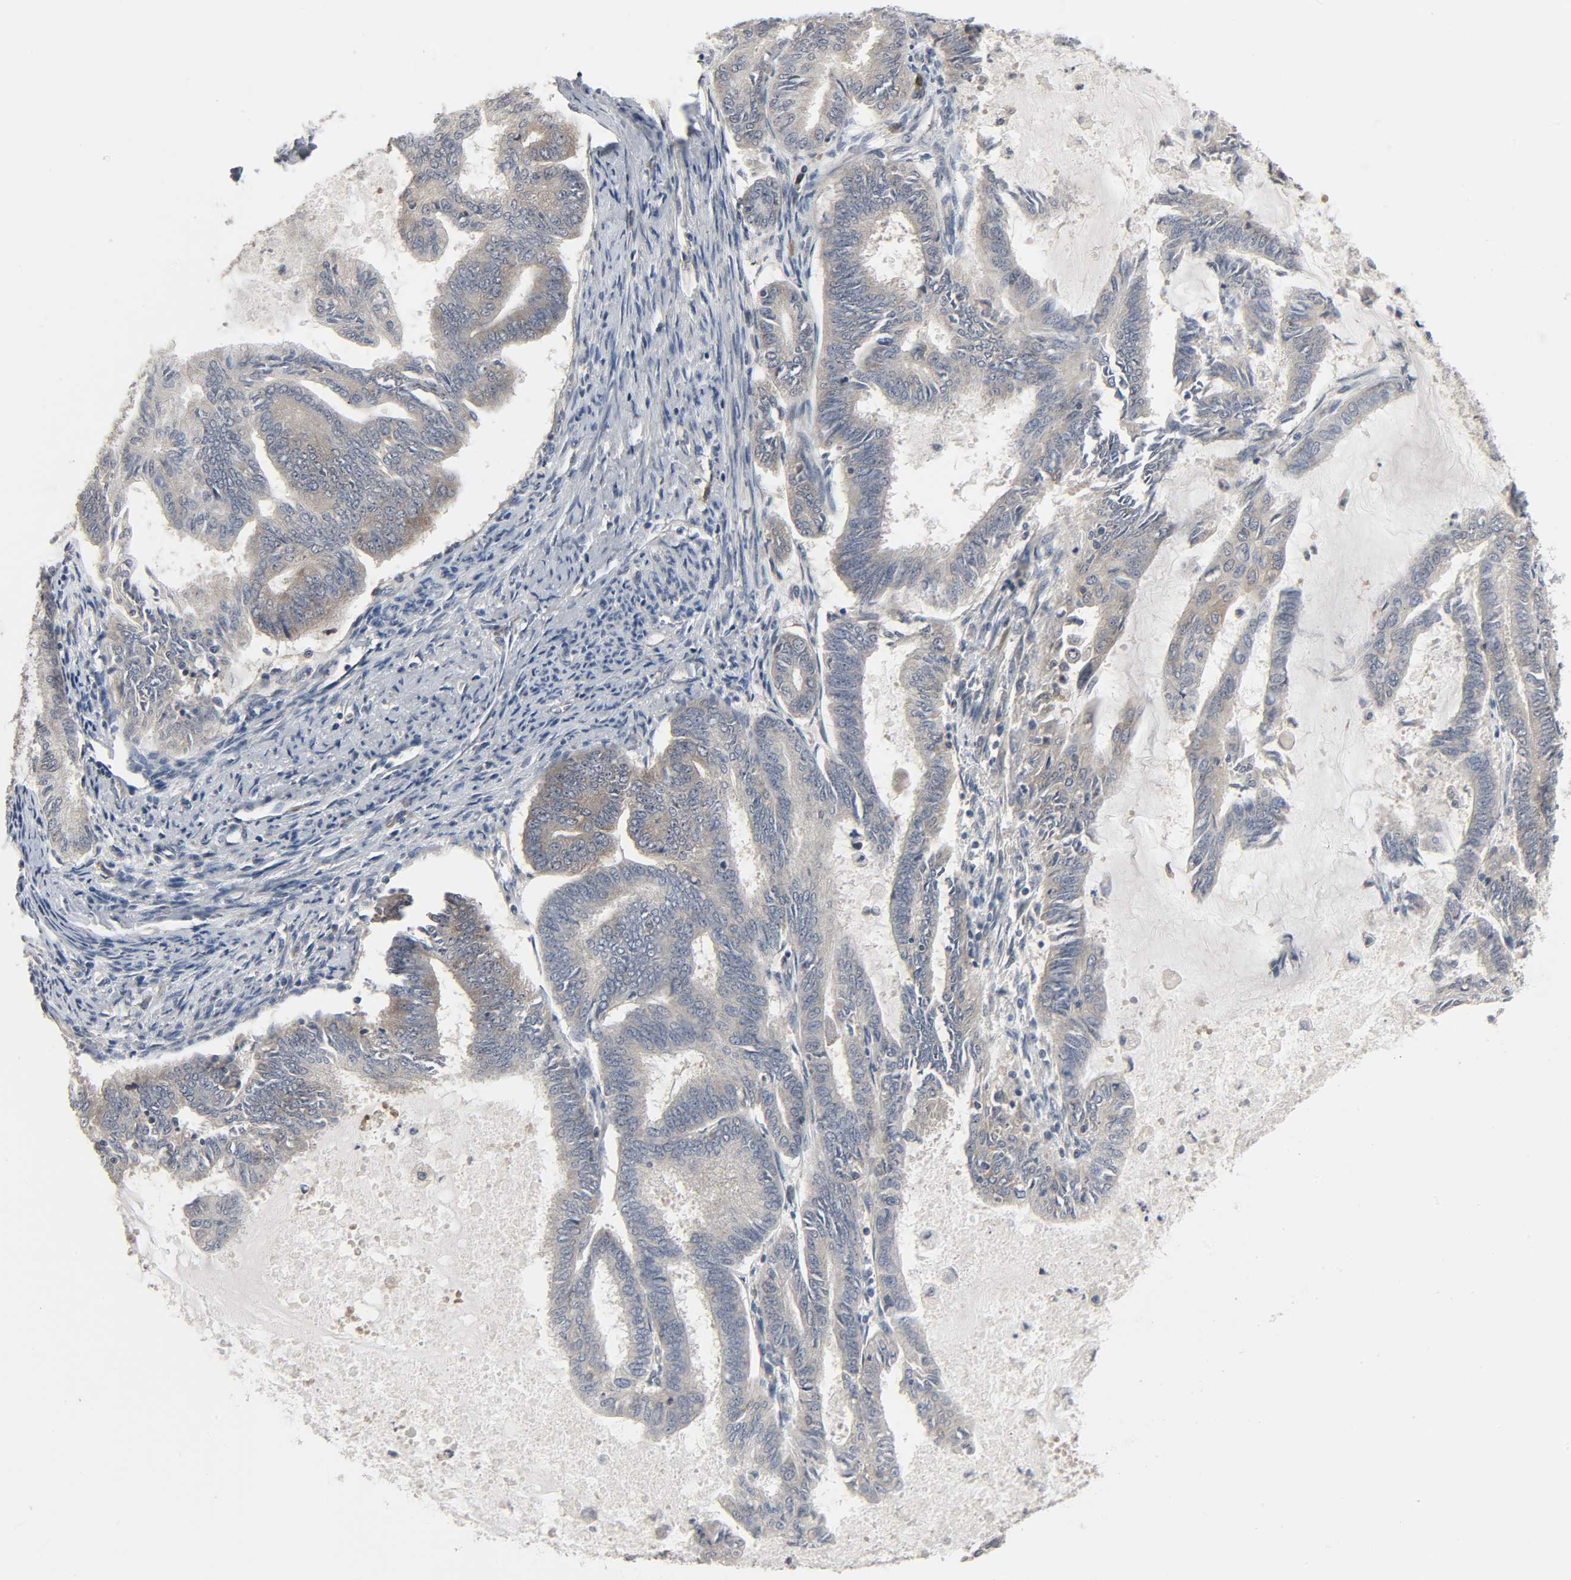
{"staining": {"intensity": "moderate", "quantity": "25%-75%", "location": "cytoplasmic/membranous"}, "tissue": "endometrial cancer", "cell_type": "Tumor cells", "image_type": "cancer", "snomed": [{"axis": "morphology", "description": "Adenocarcinoma, NOS"}, {"axis": "topography", "description": "Endometrium"}], "caption": "Immunohistochemistry photomicrograph of neoplastic tissue: endometrial cancer (adenocarcinoma) stained using immunohistochemistry (IHC) exhibits medium levels of moderate protein expression localized specifically in the cytoplasmic/membranous of tumor cells, appearing as a cytoplasmic/membranous brown color.", "gene": "PLEKHA2", "patient": {"sex": "female", "age": 86}}